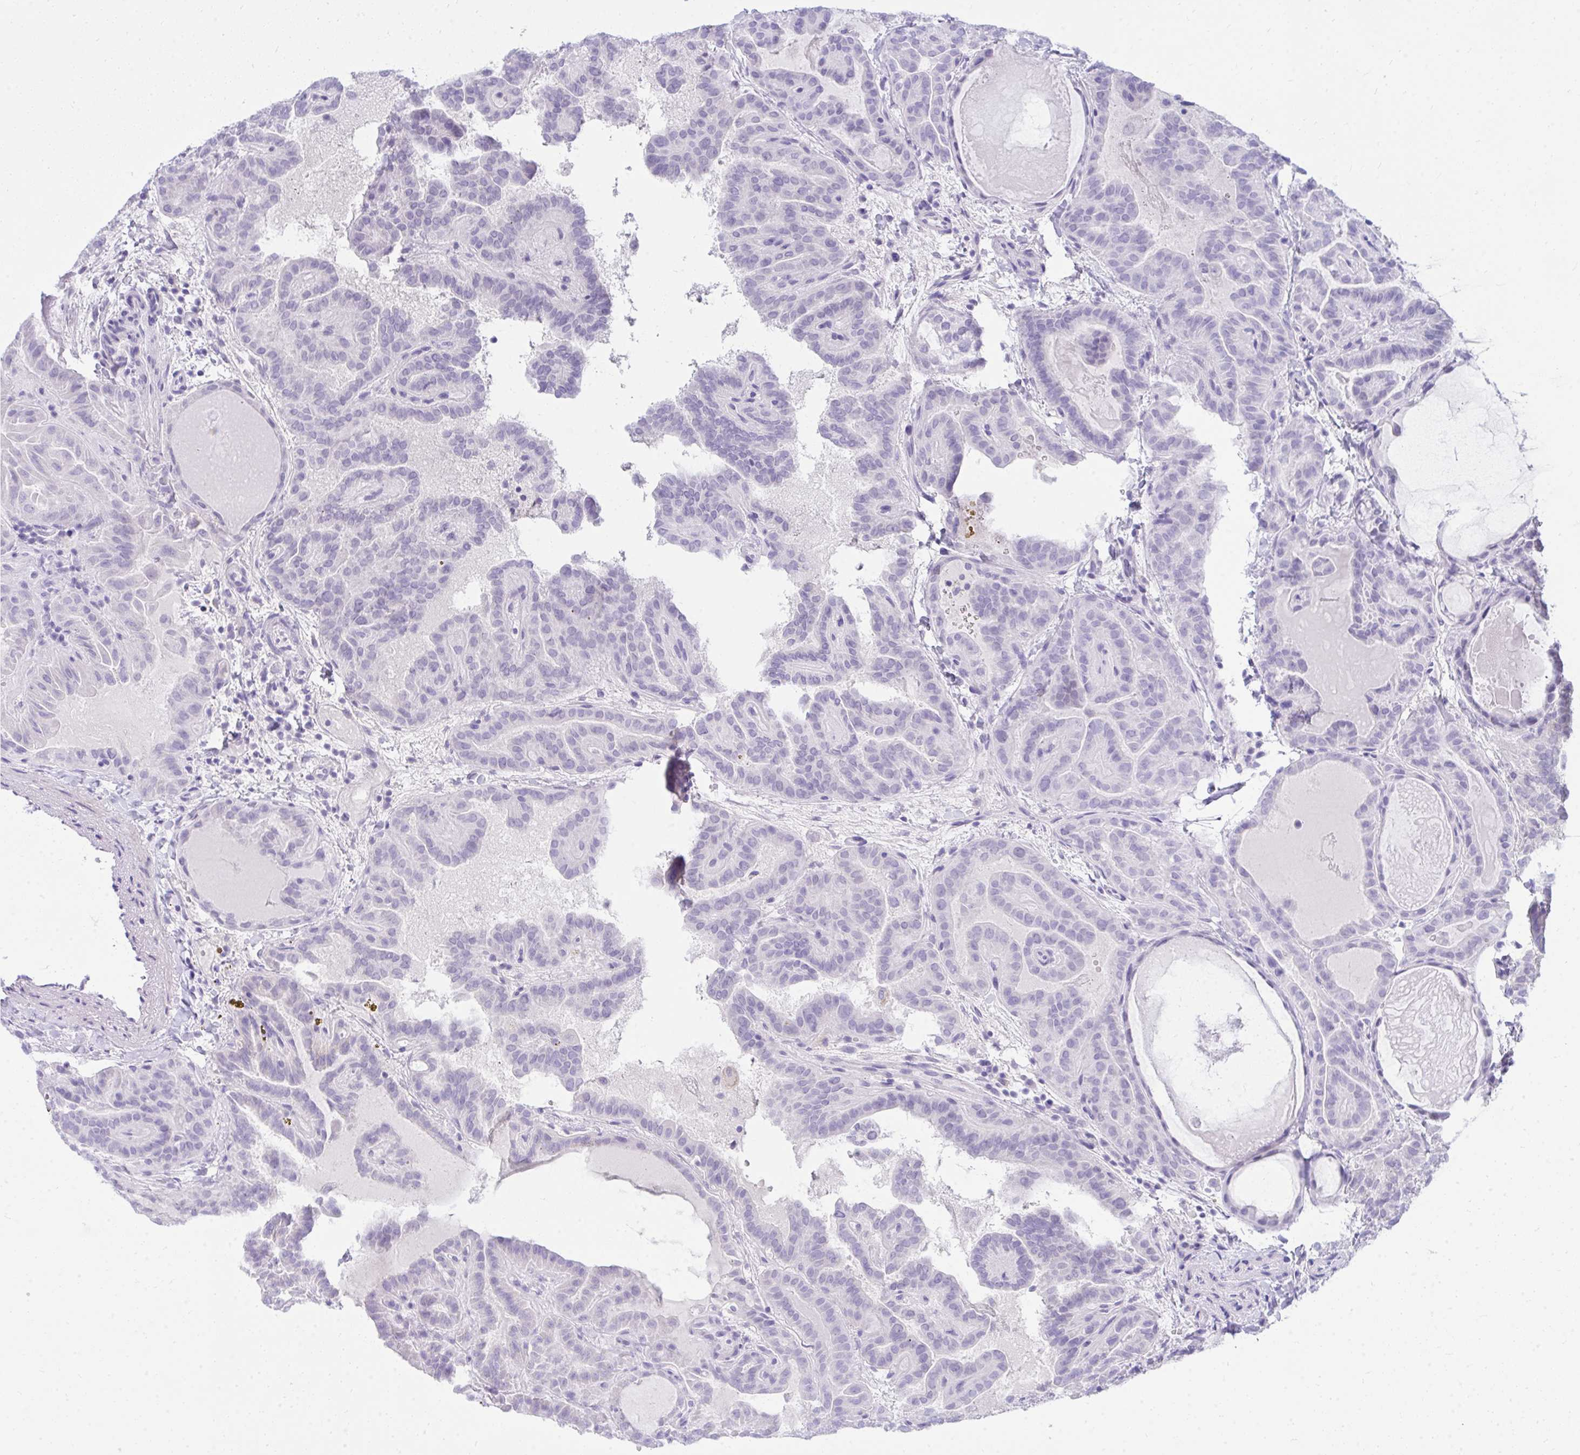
{"staining": {"intensity": "negative", "quantity": "none", "location": "none"}, "tissue": "thyroid cancer", "cell_type": "Tumor cells", "image_type": "cancer", "snomed": [{"axis": "morphology", "description": "Papillary adenocarcinoma, NOS"}, {"axis": "topography", "description": "Thyroid gland"}], "caption": "High magnification brightfield microscopy of papillary adenocarcinoma (thyroid) stained with DAB (brown) and counterstained with hematoxylin (blue): tumor cells show no significant staining.", "gene": "OR5F1", "patient": {"sex": "female", "age": 46}}